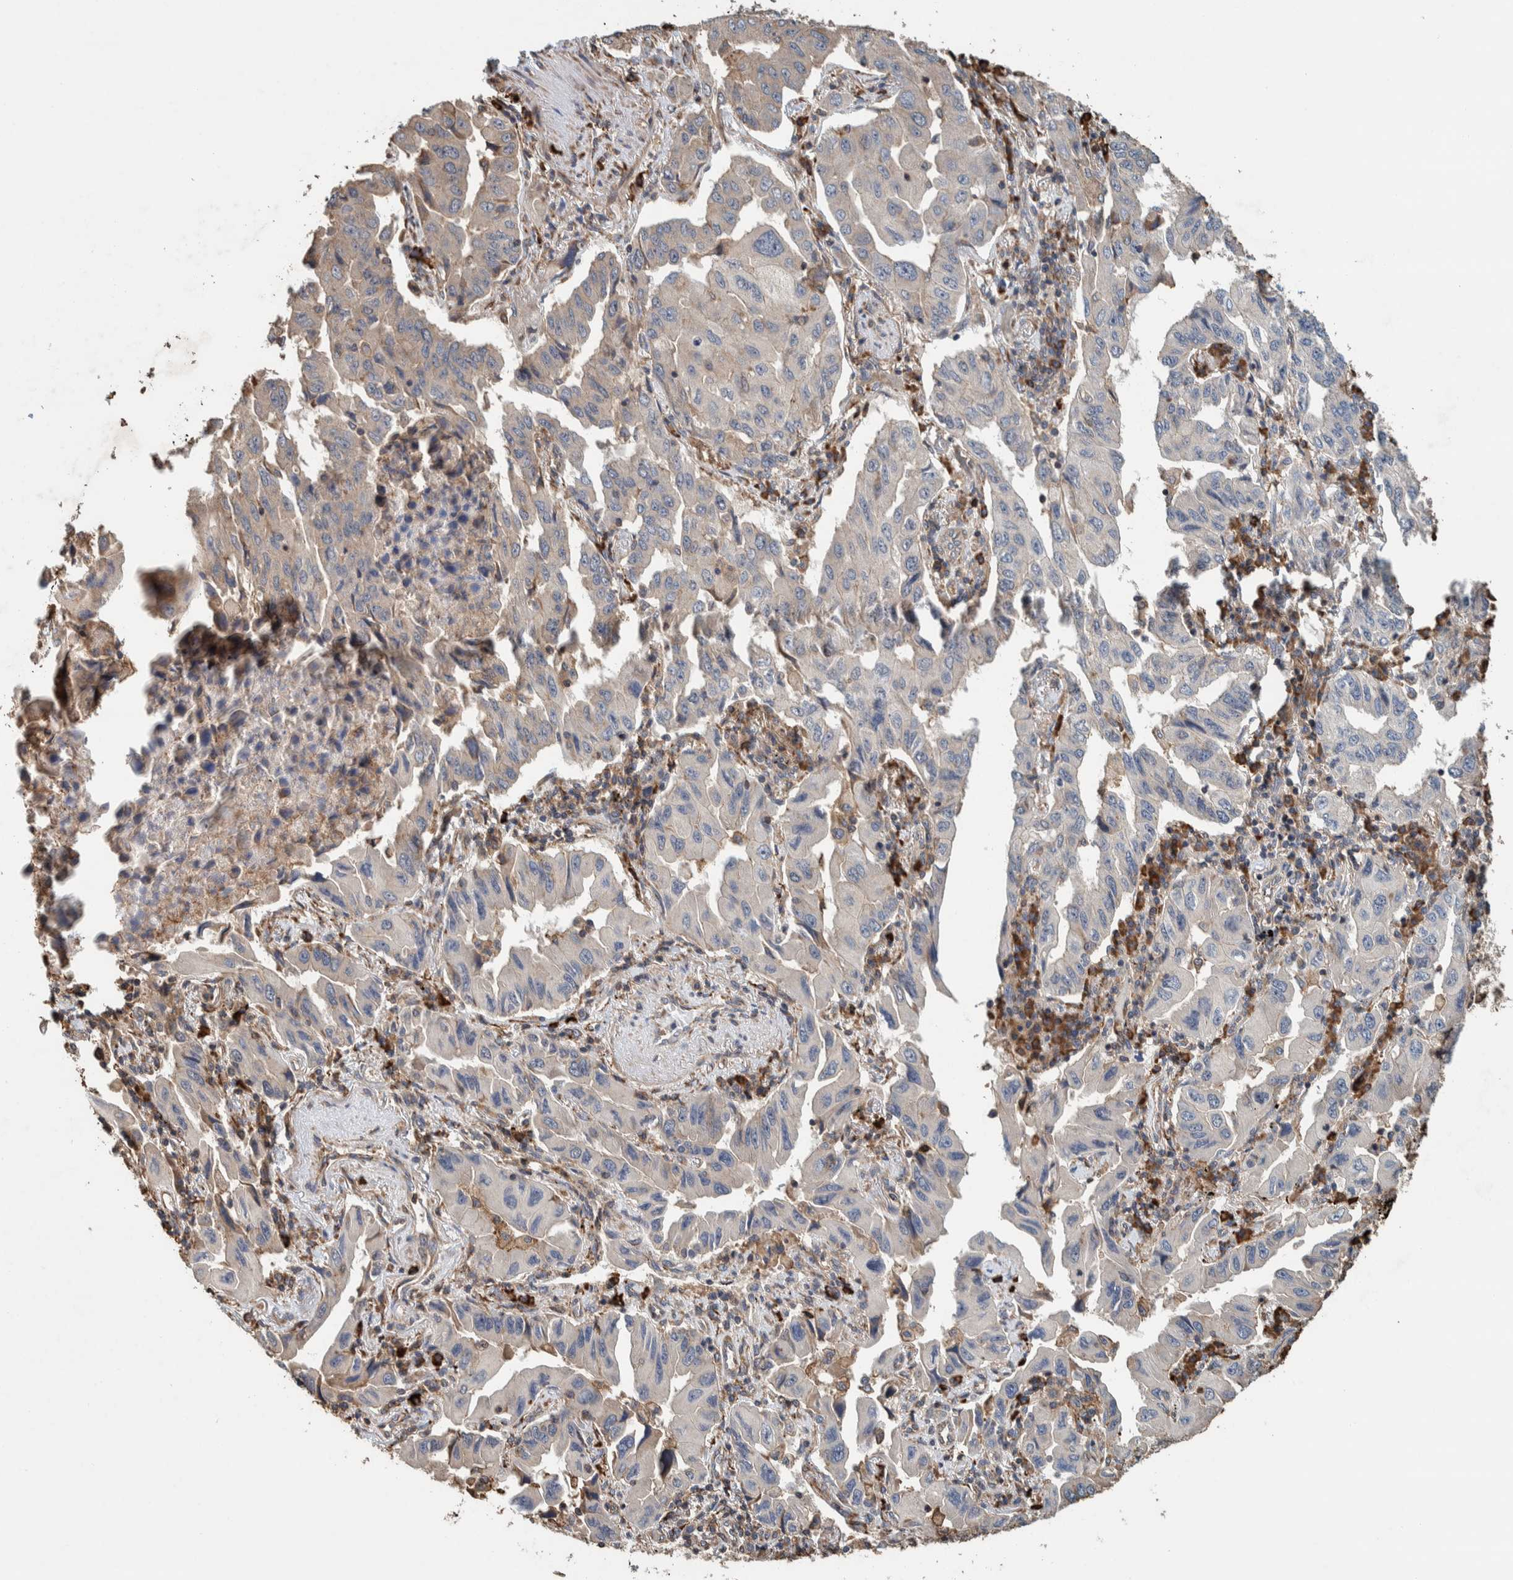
{"staining": {"intensity": "negative", "quantity": "none", "location": "none"}, "tissue": "lung cancer", "cell_type": "Tumor cells", "image_type": "cancer", "snomed": [{"axis": "morphology", "description": "Adenocarcinoma, NOS"}, {"axis": "topography", "description": "Lung"}], "caption": "Immunohistochemistry (IHC) of human lung cancer (adenocarcinoma) demonstrates no staining in tumor cells.", "gene": "PLA2G3", "patient": {"sex": "female", "age": 65}}